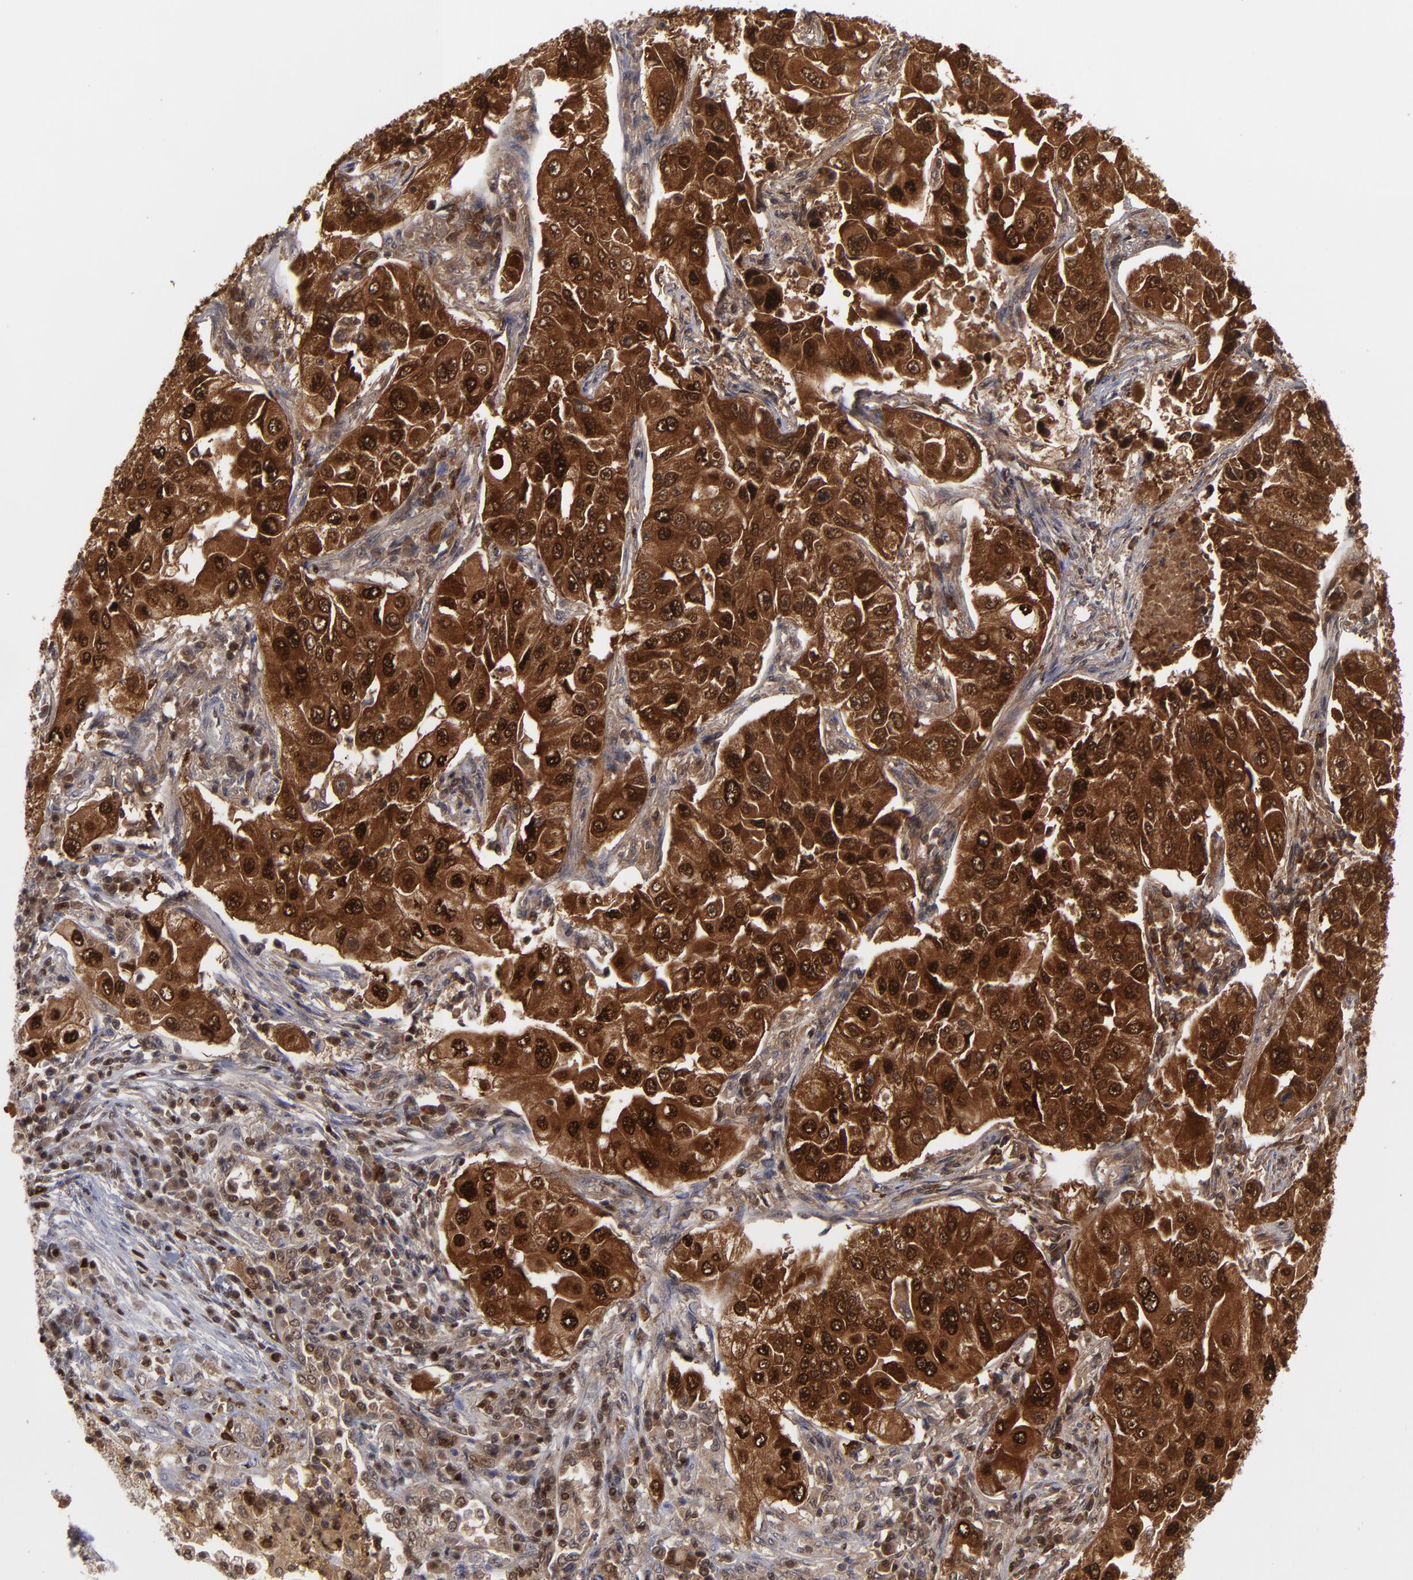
{"staining": {"intensity": "strong", "quantity": ">75%", "location": "cytoplasmic/membranous,nuclear"}, "tissue": "lung cancer", "cell_type": "Tumor cells", "image_type": "cancer", "snomed": [{"axis": "morphology", "description": "Adenocarcinoma, NOS"}, {"axis": "topography", "description": "Lung"}], "caption": "IHC of lung cancer displays high levels of strong cytoplasmic/membranous and nuclear positivity in approximately >75% of tumor cells.", "gene": "GSR", "patient": {"sex": "male", "age": 84}}